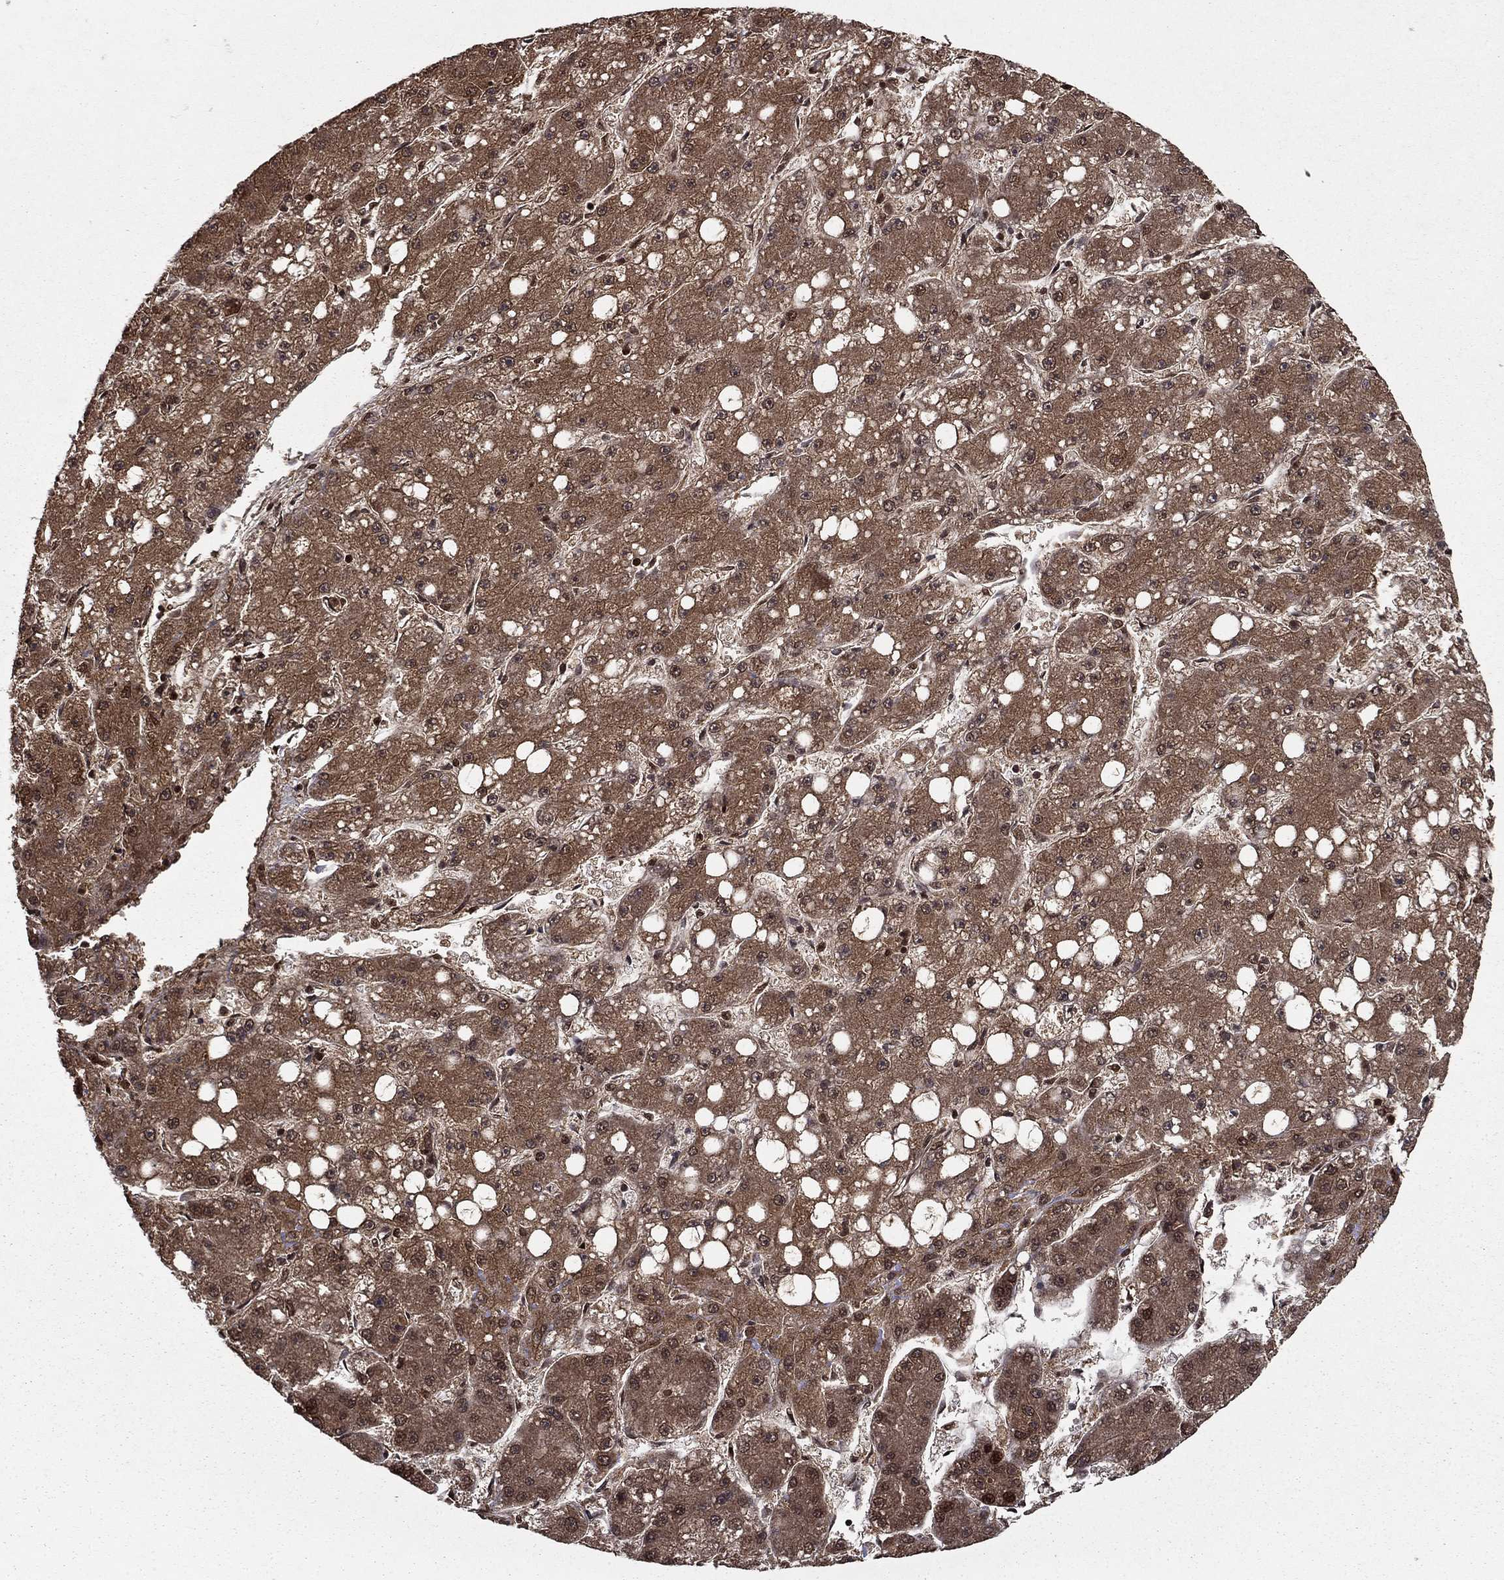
{"staining": {"intensity": "moderate", "quantity": "25%-75%", "location": "cytoplasmic/membranous,nuclear"}, "tissue": "liver cancer", "cell_type": "Tumor cells", "image_type": "cancer", "snomed": [{"axis": "morphology", "description": "Carcinoma, Hepatocellular, NOS"}, {"axis": "topography", "description": "Liver"}], "caption": "Liver cancer stained with a protein marker reveals moderate staining in tumor cells.", "gene": "CDCA7L", "patient": {"sex": "male", "age": 67}}